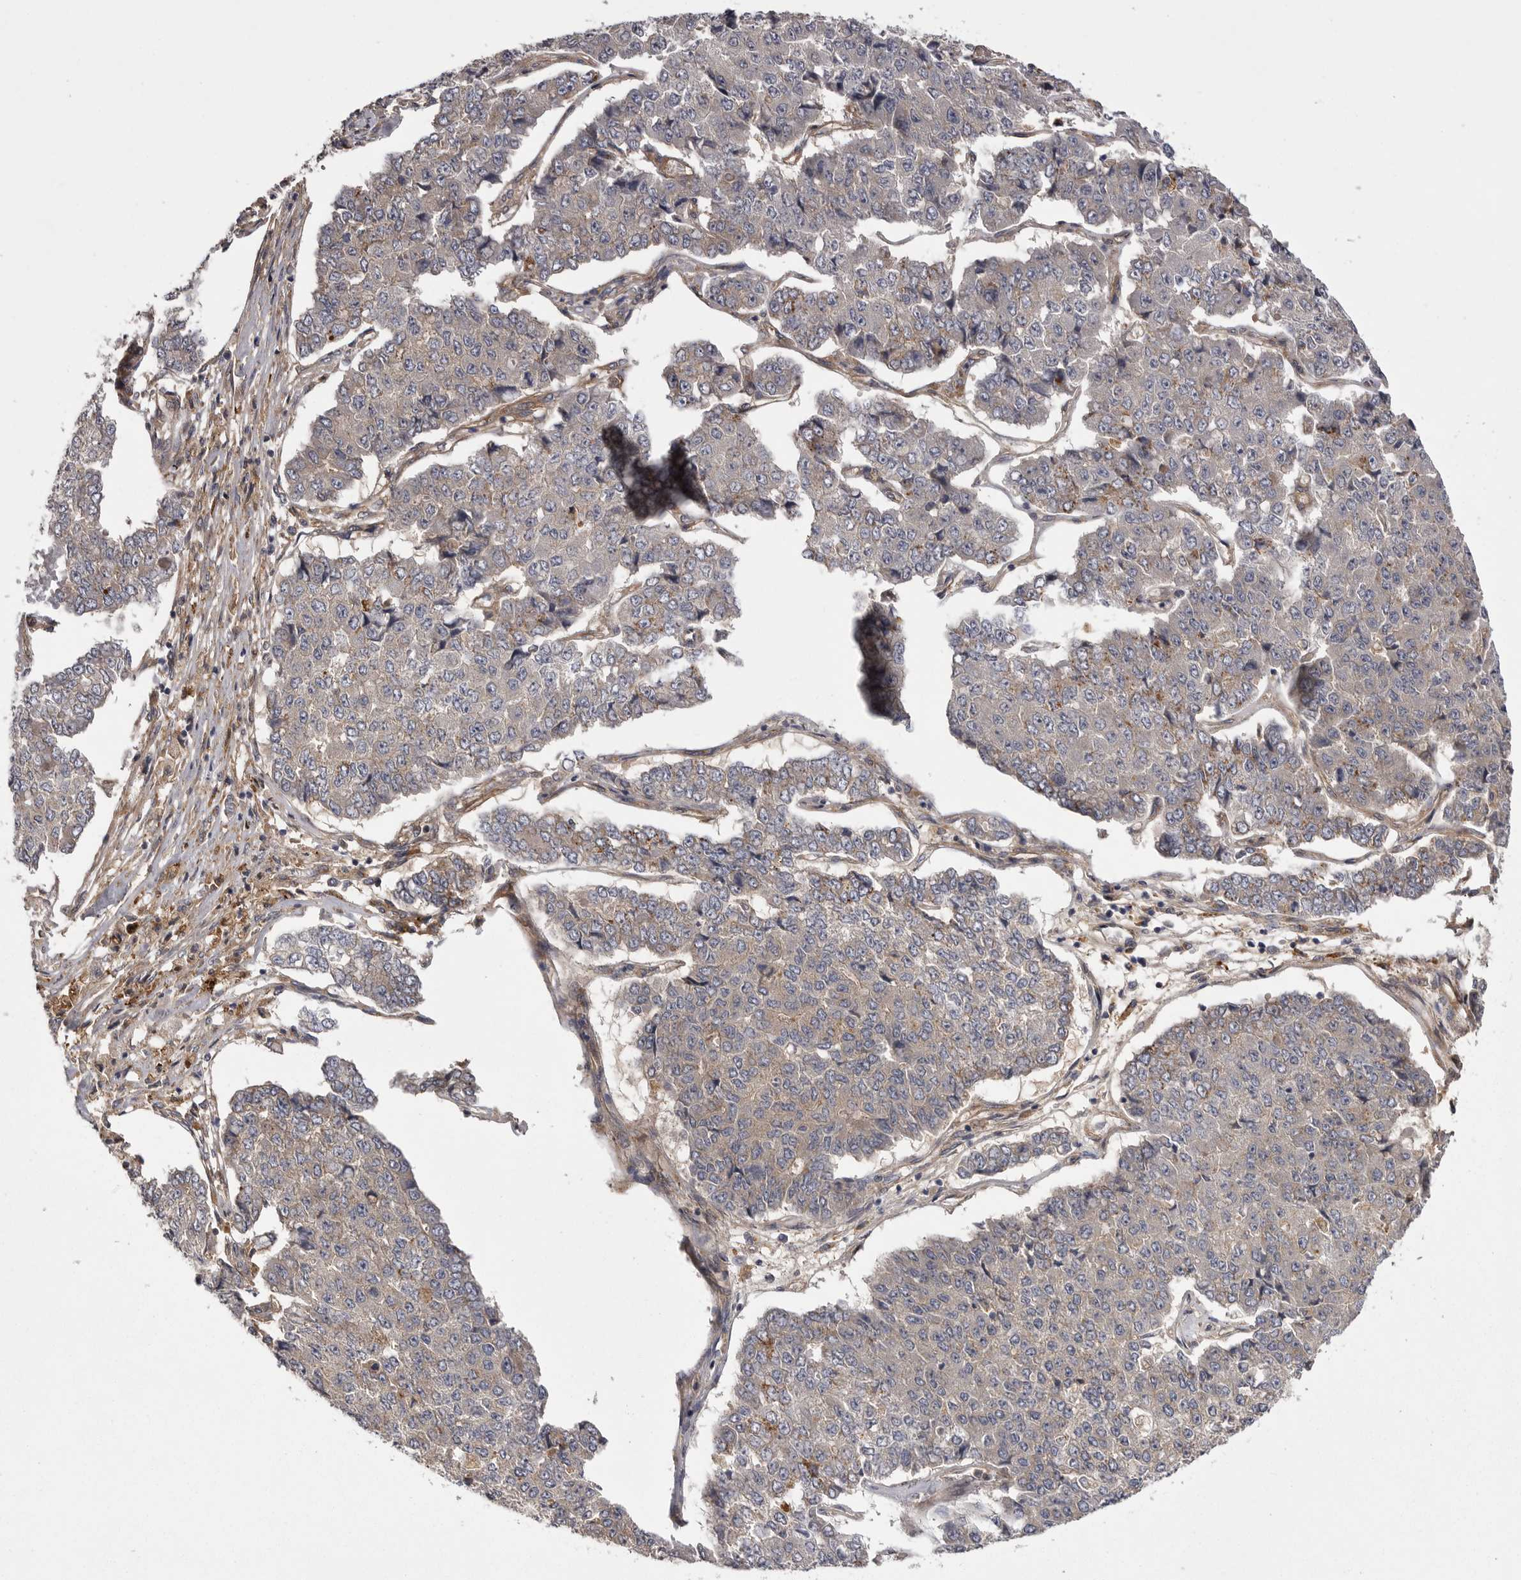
{"staining": {"intensity": "weak", "quantity": "<25%", "location": "cytoplasmic/membranous"}, "tissue": "pancreatic cancer", "cell_type": "Tumor cells", "image_type": "cancer", "snomed": [{"axis": "morphology", "description": "Adenocarcinoma, NOS"}, {"axis": "topography", "description": "Pancreas"}], "caption": "DAB (3,3'-diaminobenzidine) immunohistochemical staining of human pancreatic cancer (adenocarcinoma) demonstrates no significant expression in tumor cells.", "gene": "OSBPL9", "patient": {"sex": "male", "age": 50}}